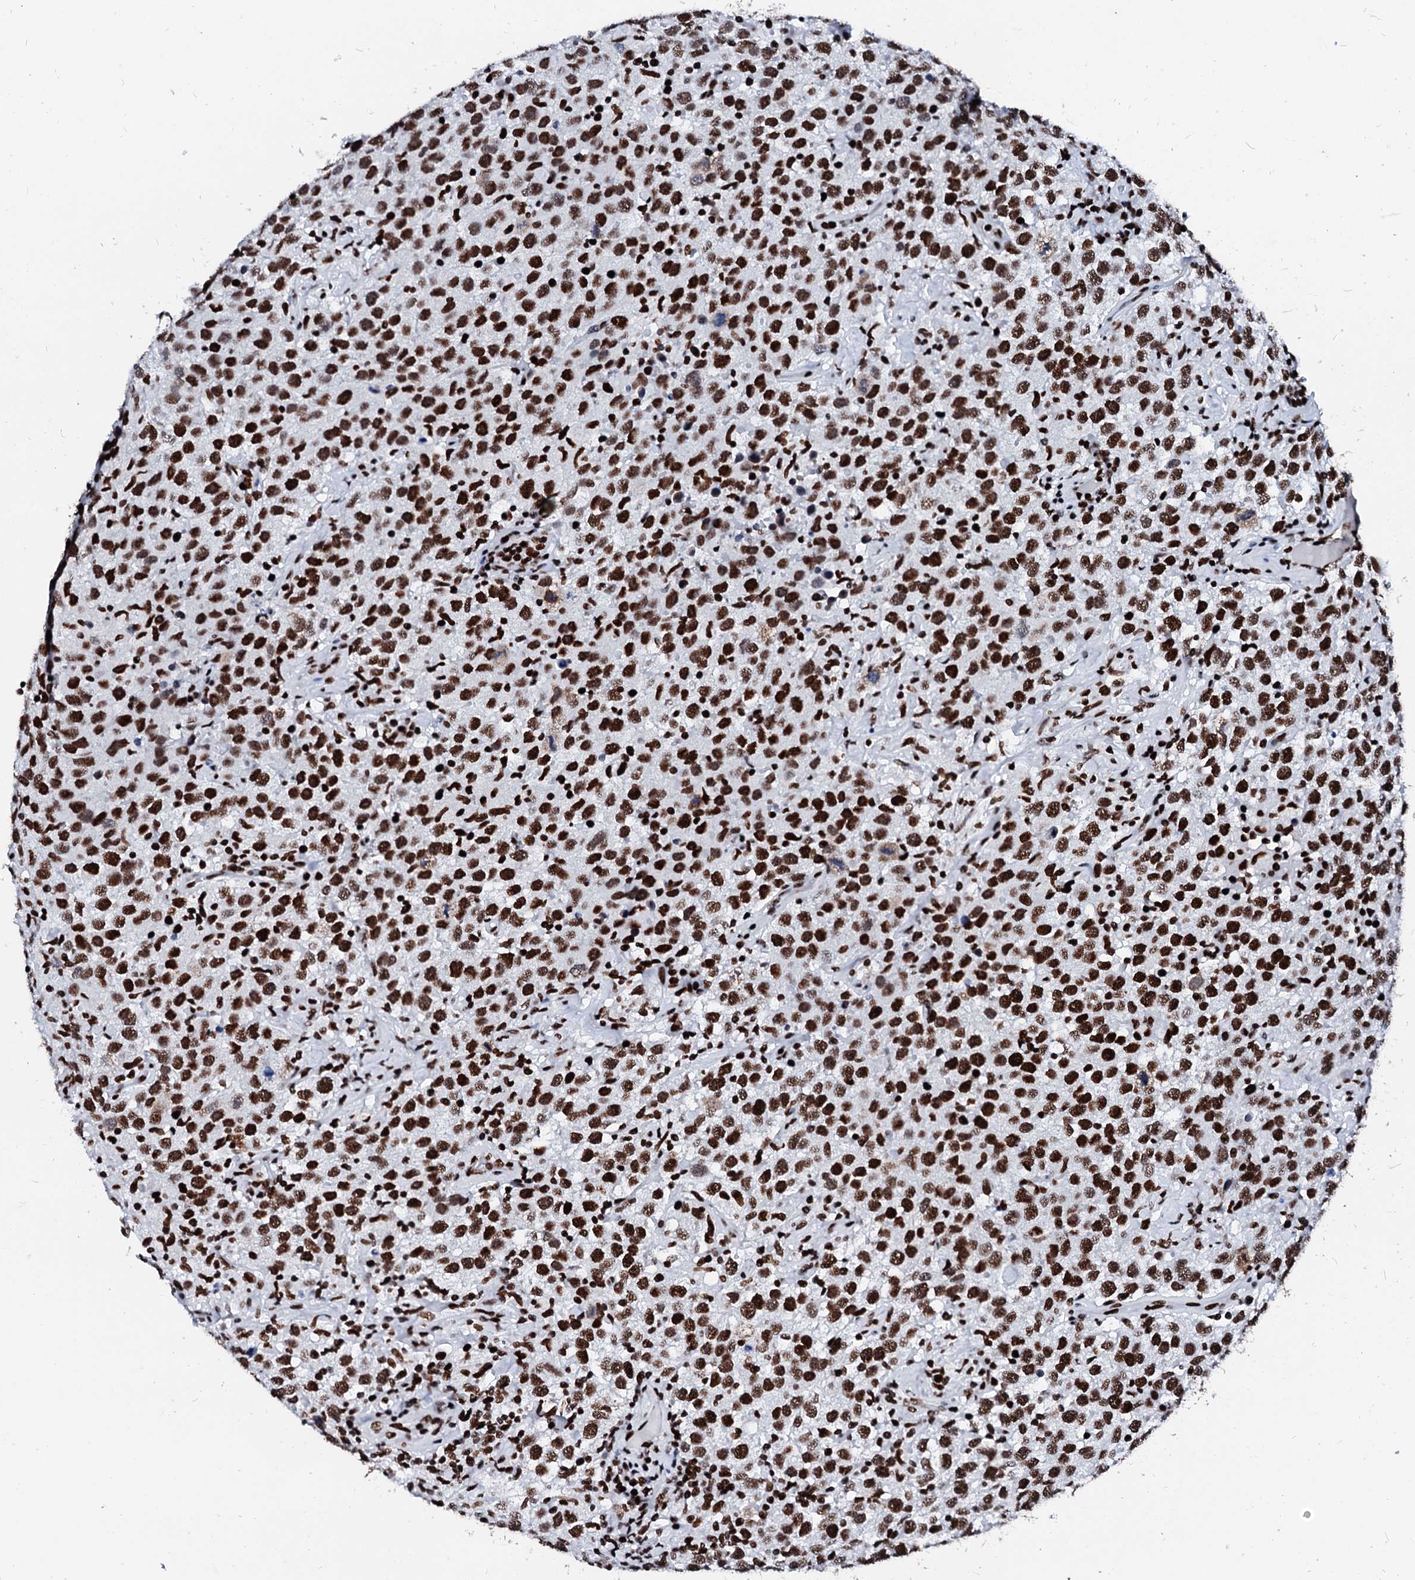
{"staining": {"intensity": "strong", "quantity": ">75%", "location": "nuclear"}, "tissue": "testis cancer", "cell_type": "Tumor cells", "image_type": "cancer", "snomed": [{"axis": "morphology", "description": "Seminoma, NOS"}, {"axis": "topography", "description": "Testis"}], "caption": "Protein expression analysis of testis cancer shows strong nuclear positivity in about >75% of tumor cells. Using DAB (brown) and hematoxylin (blue) stains, captured at high magnification using brightfield microscopy.", "gene": "RALY", "patient": {"sex": "male", "age": 41}}